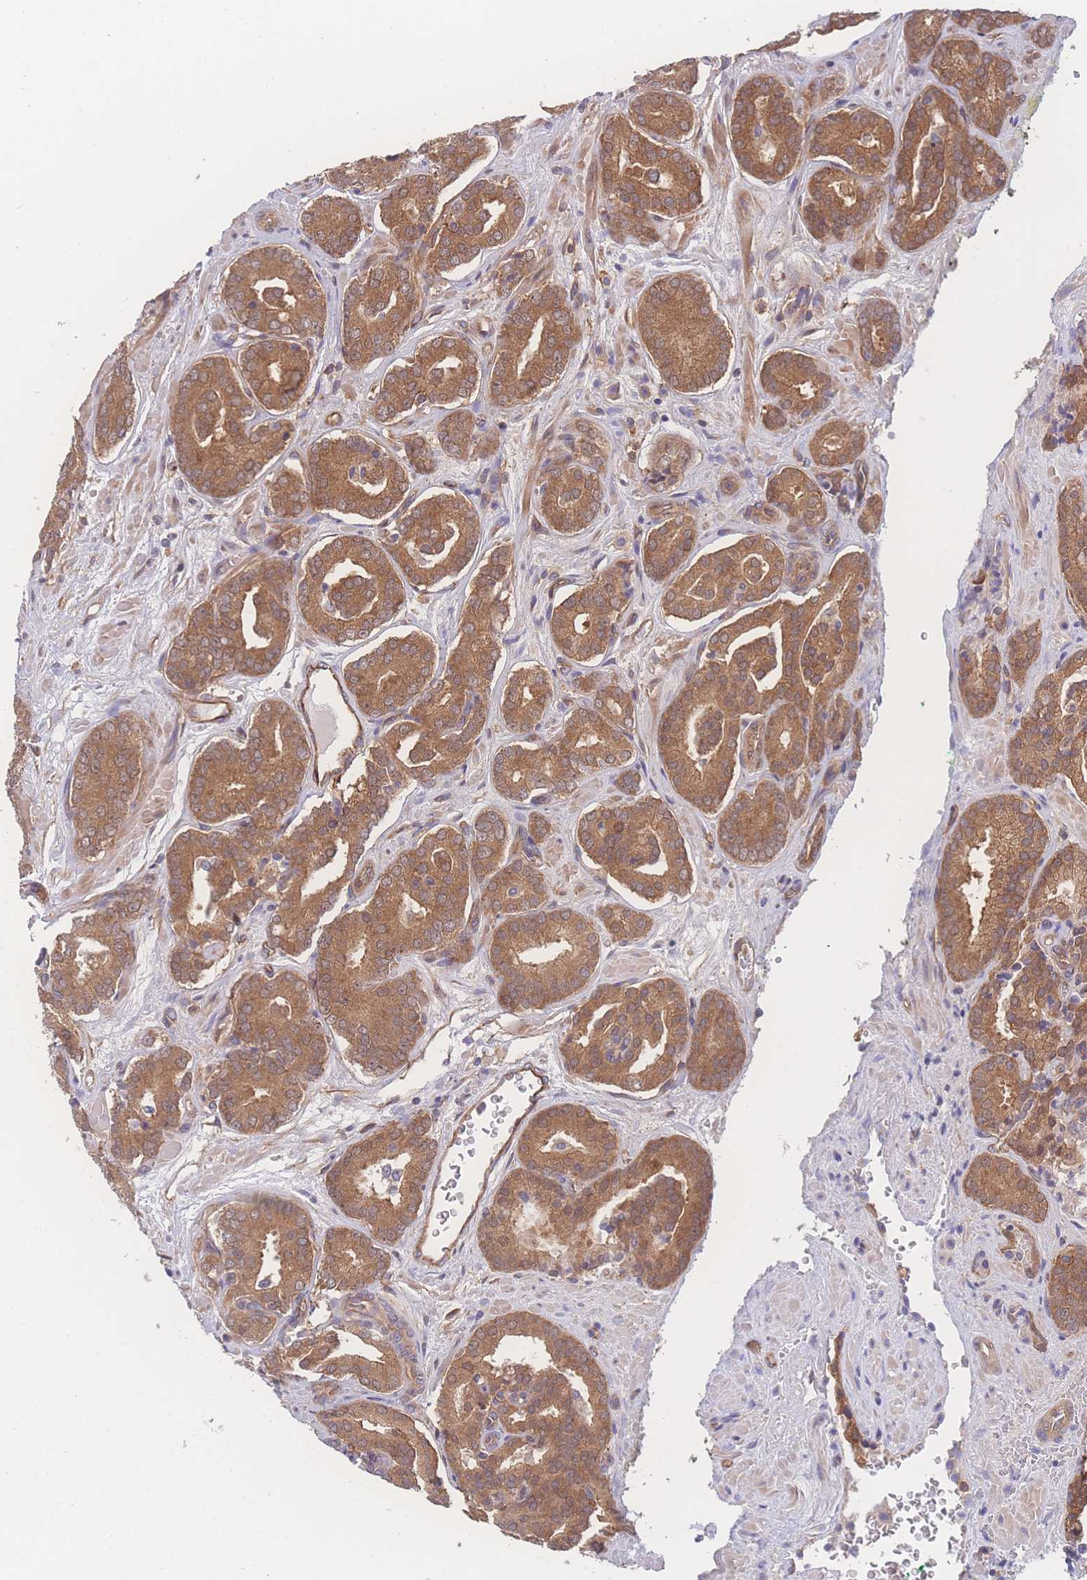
{"staining": {"intensity": "moderate", "quantity": ">75%", "location": "cytoplasmic/membranous"}, "tissue": "prostate cancer", "cell_type": "Tumor cells", "image_type": "cancer", "snomed": [{"axis": "morphology", "description": "Adenocarcinoma, High grade"}, {"axis": "topography", "description": "Prostate"}], "caption": "DAB (3,3'-diaminobenzidine) immunohistochemical staining of adenocarcinoma (high-grade) (prostate) demonstrates moderate cytoplasmic/membranous protein positivity in about >75% of tumor cells.", "gene": "CFAP97", "patient": {"sex": "male", "age": 66}}